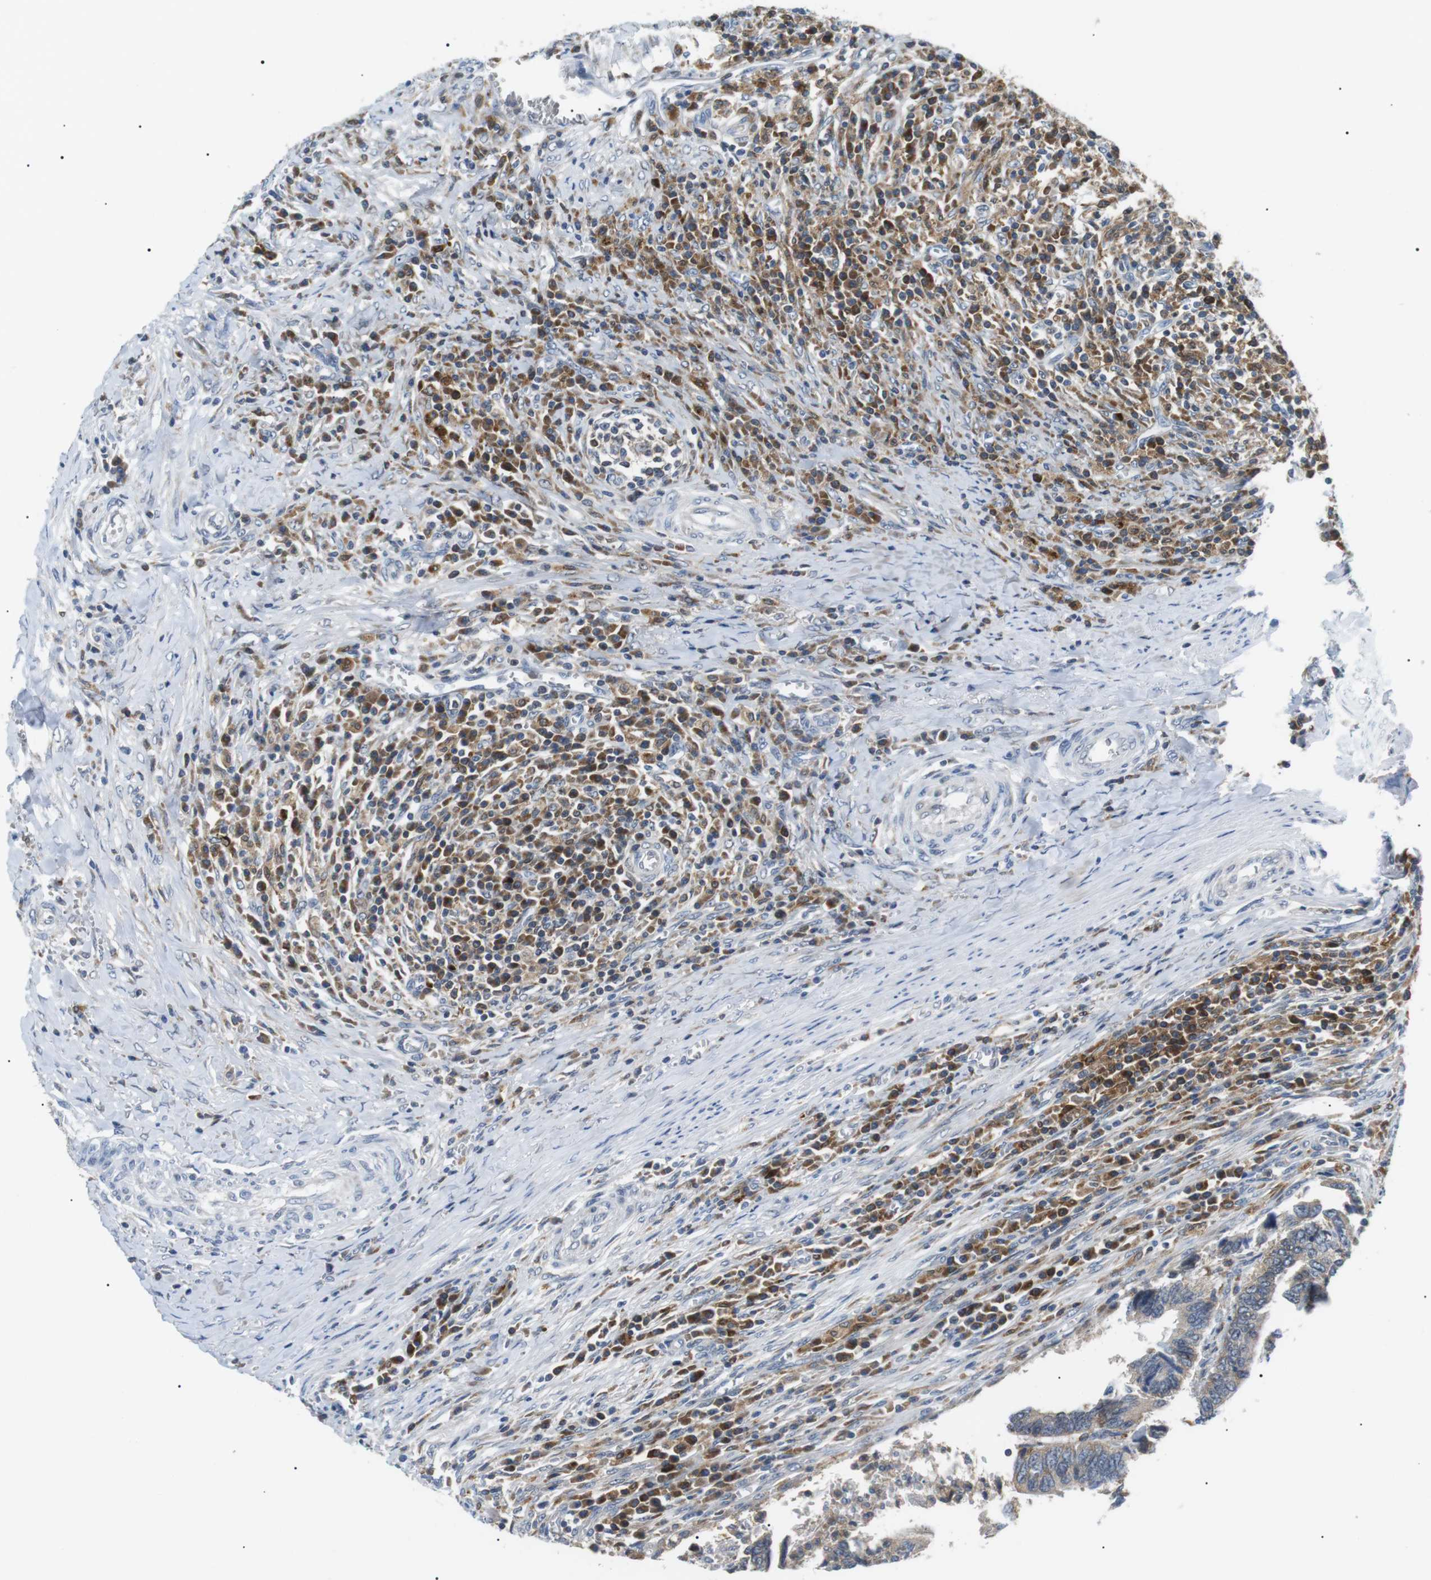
{"staining": {"intensity": "weak", "quantity": ">75%", "location": "cytoplasmic/membranous"}, "tissue": "colorectal cancer", "cell_type": "Tumor cells", "image_type": "cancer", "snomed": [{"axis": "morphology", "description": "Adenocarcinoma, NOS"}, {"axis": "topography", "description": "Colon"}], "caption": "This image shows colorectal adenocarcinoma stained with IHC to label a protein in brown. The cytoplasmic/membranous of tumor cells show weak positivity for the protein. Nuclei are counter-stained blue.", "gene": "RAB9A", "patient": {"sex": "male", "age": 72}}